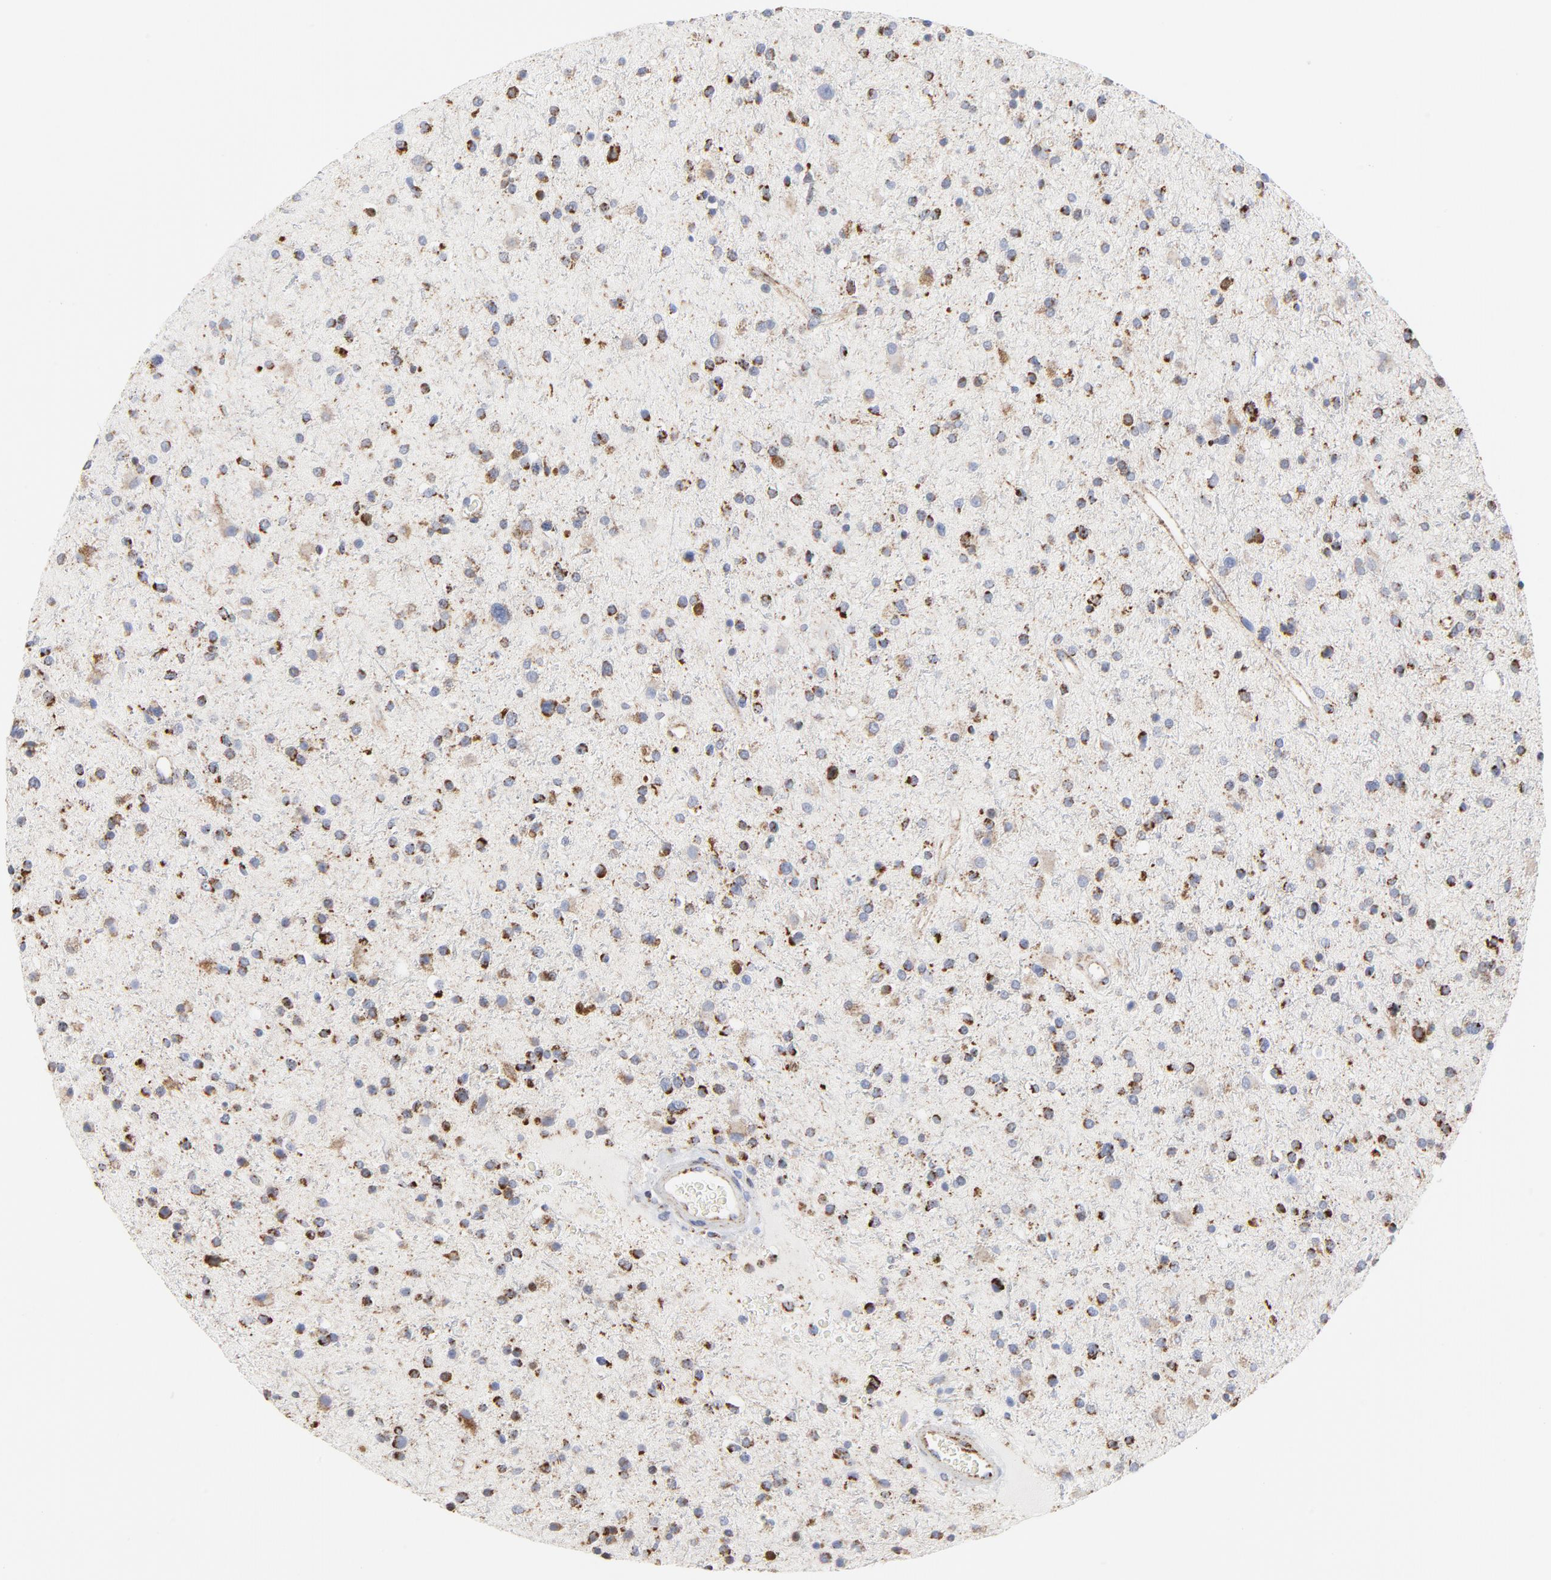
{"staining": {"intensity": "moderate", "quantity": ">75%", "location": "cytoplasmic/membranous"}, "tissue": "glioma", "cell_type": "Tumor cells", "image_type": "cancer", "snomed": [{"axis": "morphology", "description": "Glioma, malignant, High grade"}, {"axis": "topography", "description": "Brain"}], "caption": "Immunohistochemistry histopathology image of malignant glioma (high-grade) stained for a protein (brown), which shows medium levels of moderate cytoplasmic/membranous expression in about >75% of tumor cells.", "gene": "CYCS", "patient": {"sex": "male", "age": 33}}